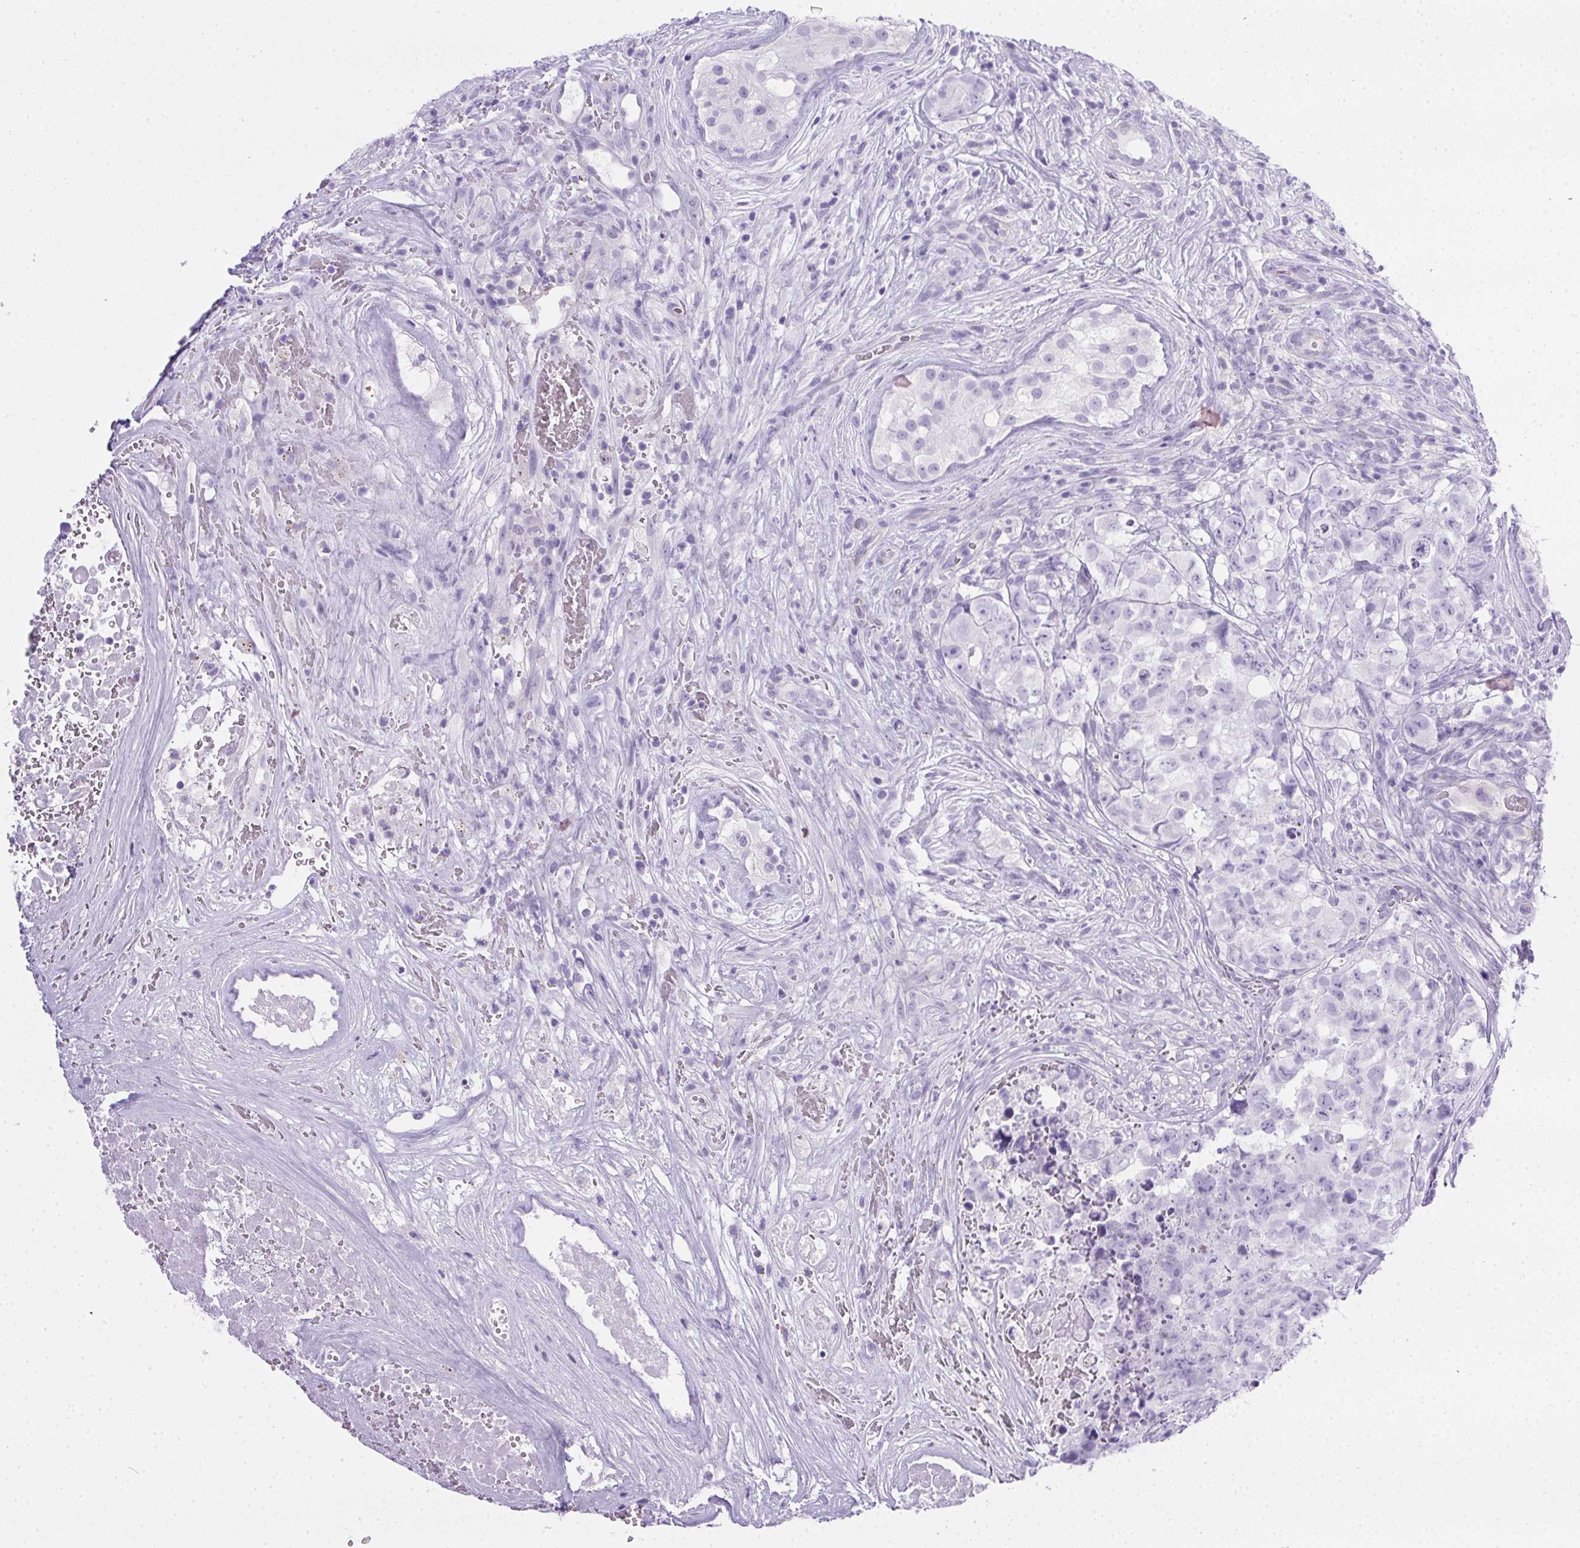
{"staining": {"intensity": "negative", "quantity": "none", "location": "none"}, "tissue": "testis cancer", "cell_type": "Tumor cells", "image_type": "cancer", "snomed": [{"axis": "morphology", "description": "Carcinoma, Embryonal, NOS"}, {"axis": "topography", "description": "Testis"}], "caption": "Tumor cells show no significant positivity in embryonal carcinoma (testis). Brightfield microscopy of immunohistochemistry stained with DAB (brown) and hematoxylin (blue), captured at high magnification.", "gene": "SPACA5B", "patient": {"sex": "male", "age": 18}}